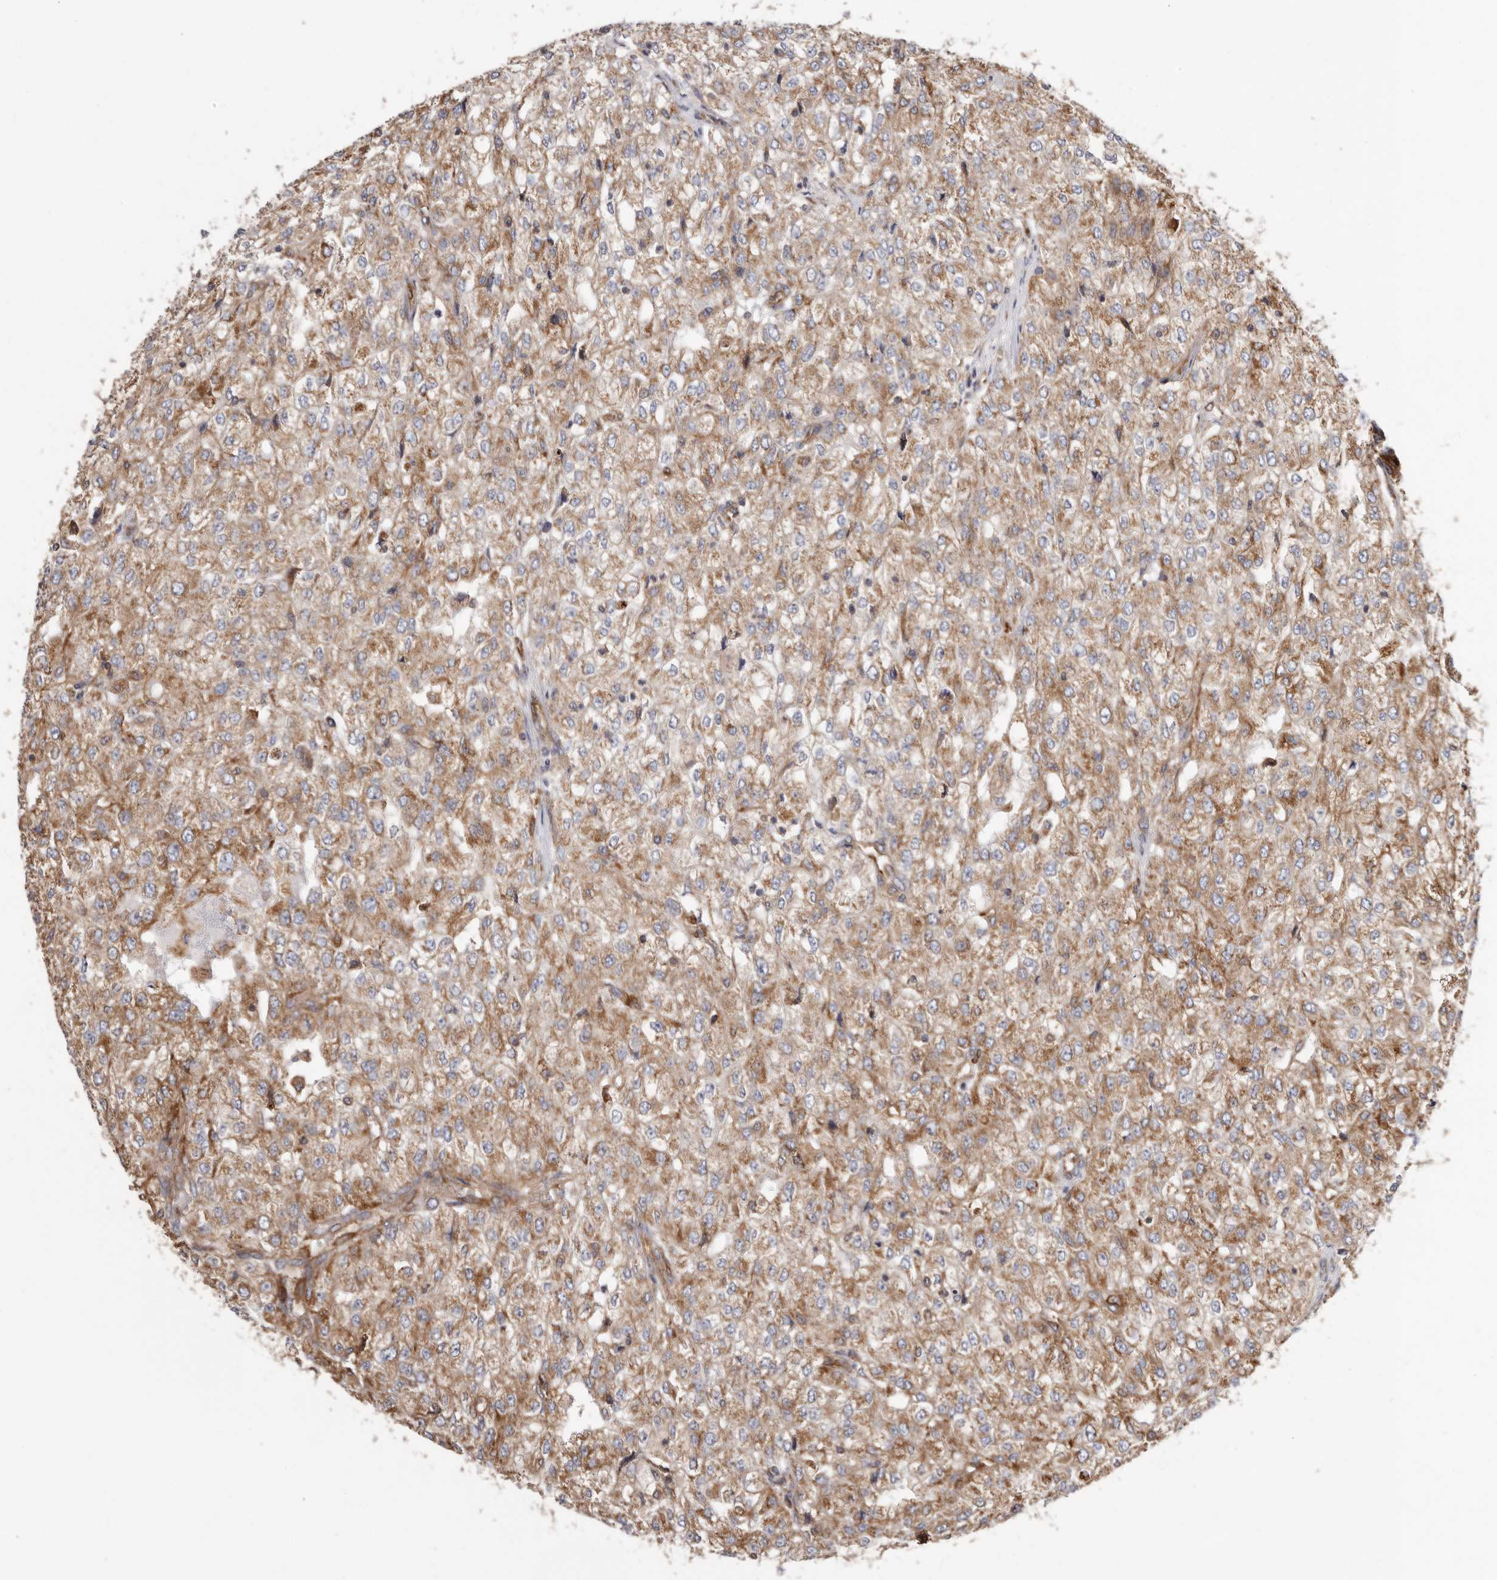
{"staining": {"intensity": "moderate", "quantity": "25%-75%", "location": "cytoplasmic/membranous"}, "tissue": "renal cancer", "cell_type": "Tumor cells", "image_type": "cancer", "snomed": [{"axis": "morphology", "description": "Adenocarcinoma, NOS"}, {"axis": "topography", "description": "Kidney"}], "caption": "A histopathology image showing moderate cytoplasmic/membranous positivity in about 25%-75% of tumor cells in renal cancer (adenocarcinoma), as visualized by brown immunohistochemical staining.", "gene": "COQ8B", "patient": {"sex": "female", "age": 54}}